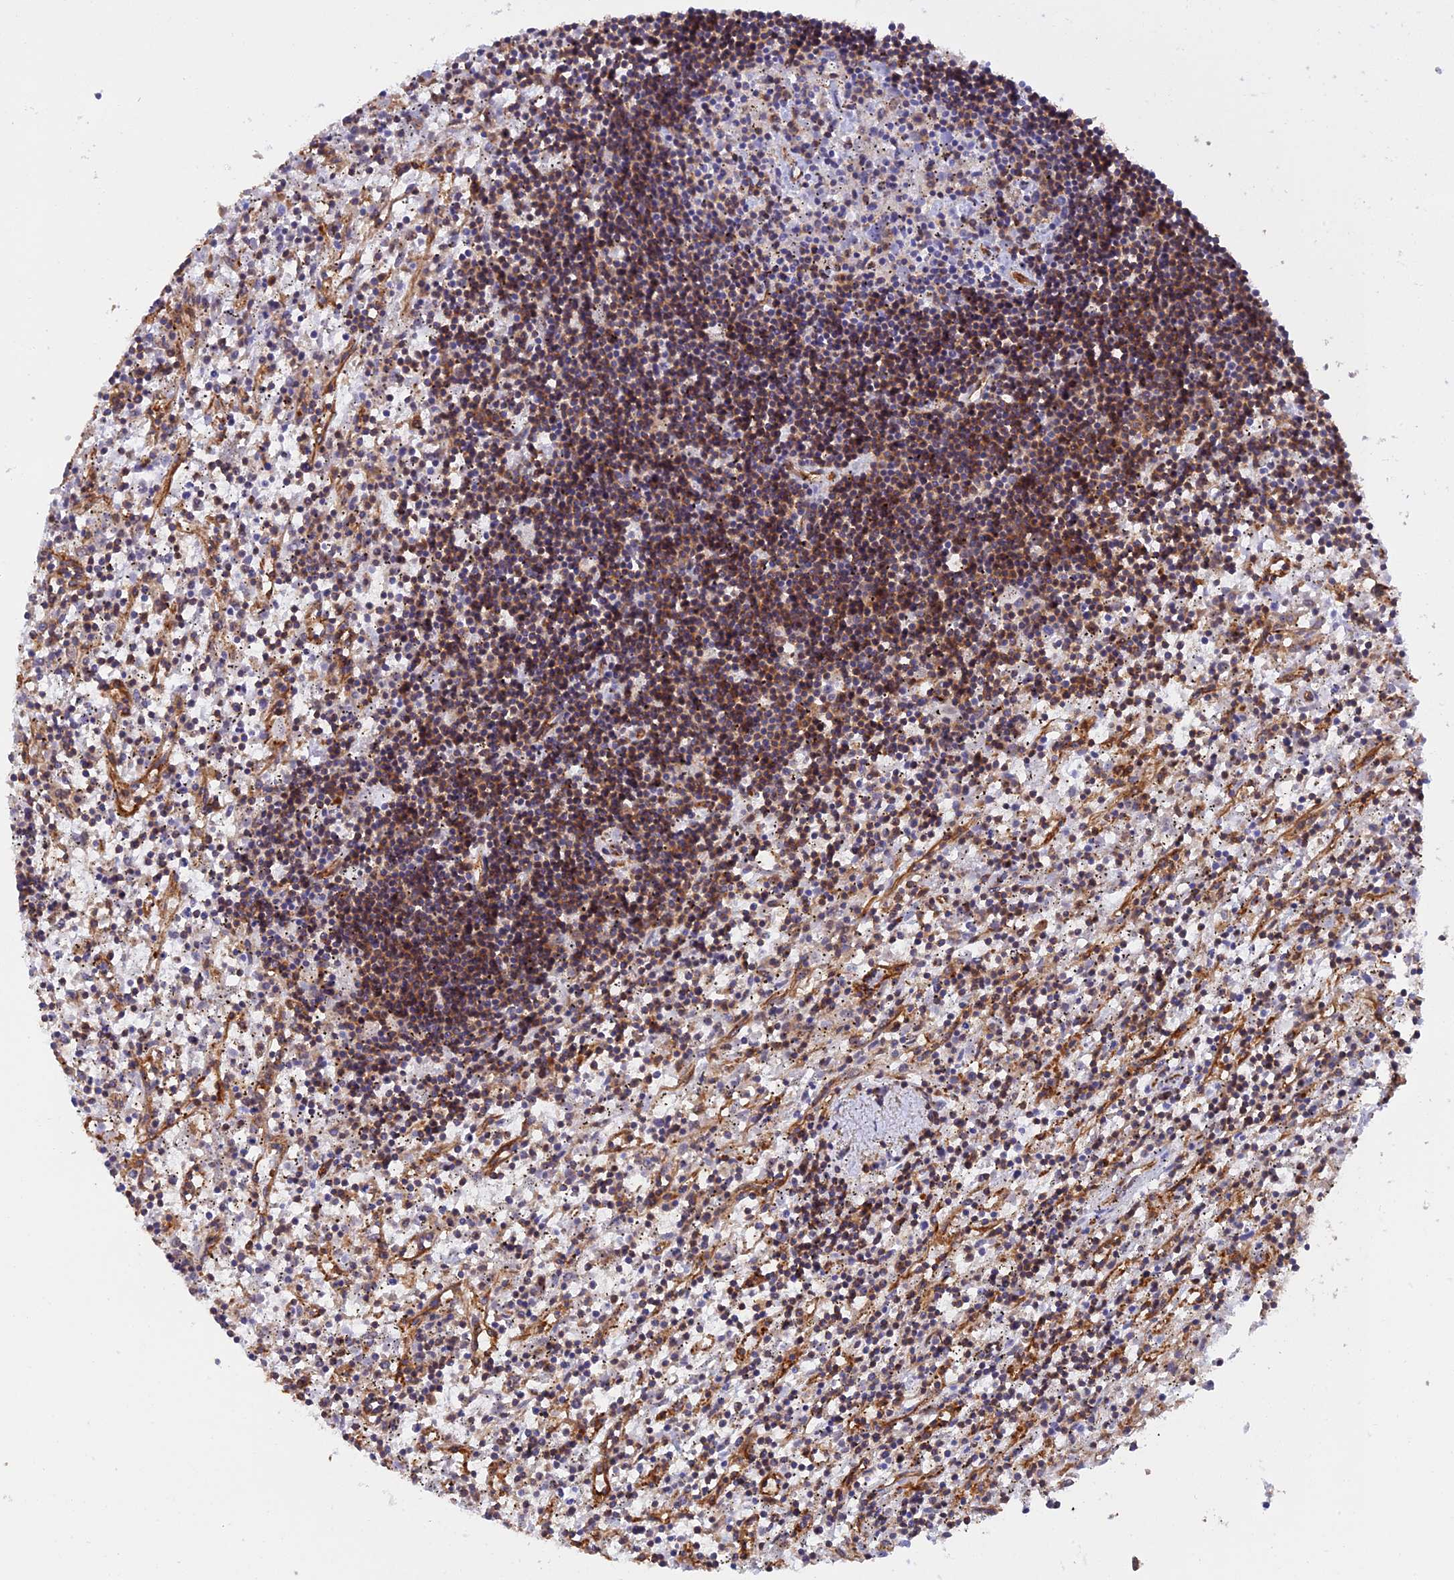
{"staining": {"intensity": "moderate", "quantity": ">75%", "location": "cytoplasmic/membranous"}, "tissue": "lymphoma", "cell_type": "Tumor cells", "image_type": "cancer", "snomed": [{"axis": "morphology", "description": "Malignant lymphoma, non-Hodgkin's type, Low grade"}, {"axis": "topography", "description": "Spleen"}], "caption": "The histopathology image exhibits a brown stain indicating the presence of a protein in the cytoplasmic/membranous of tumor cells in low-grade malignant lymphoma, non-Hodgkin's type.", "gene": "DCTN2", "patient": {"sex": "male", "age": 76}}